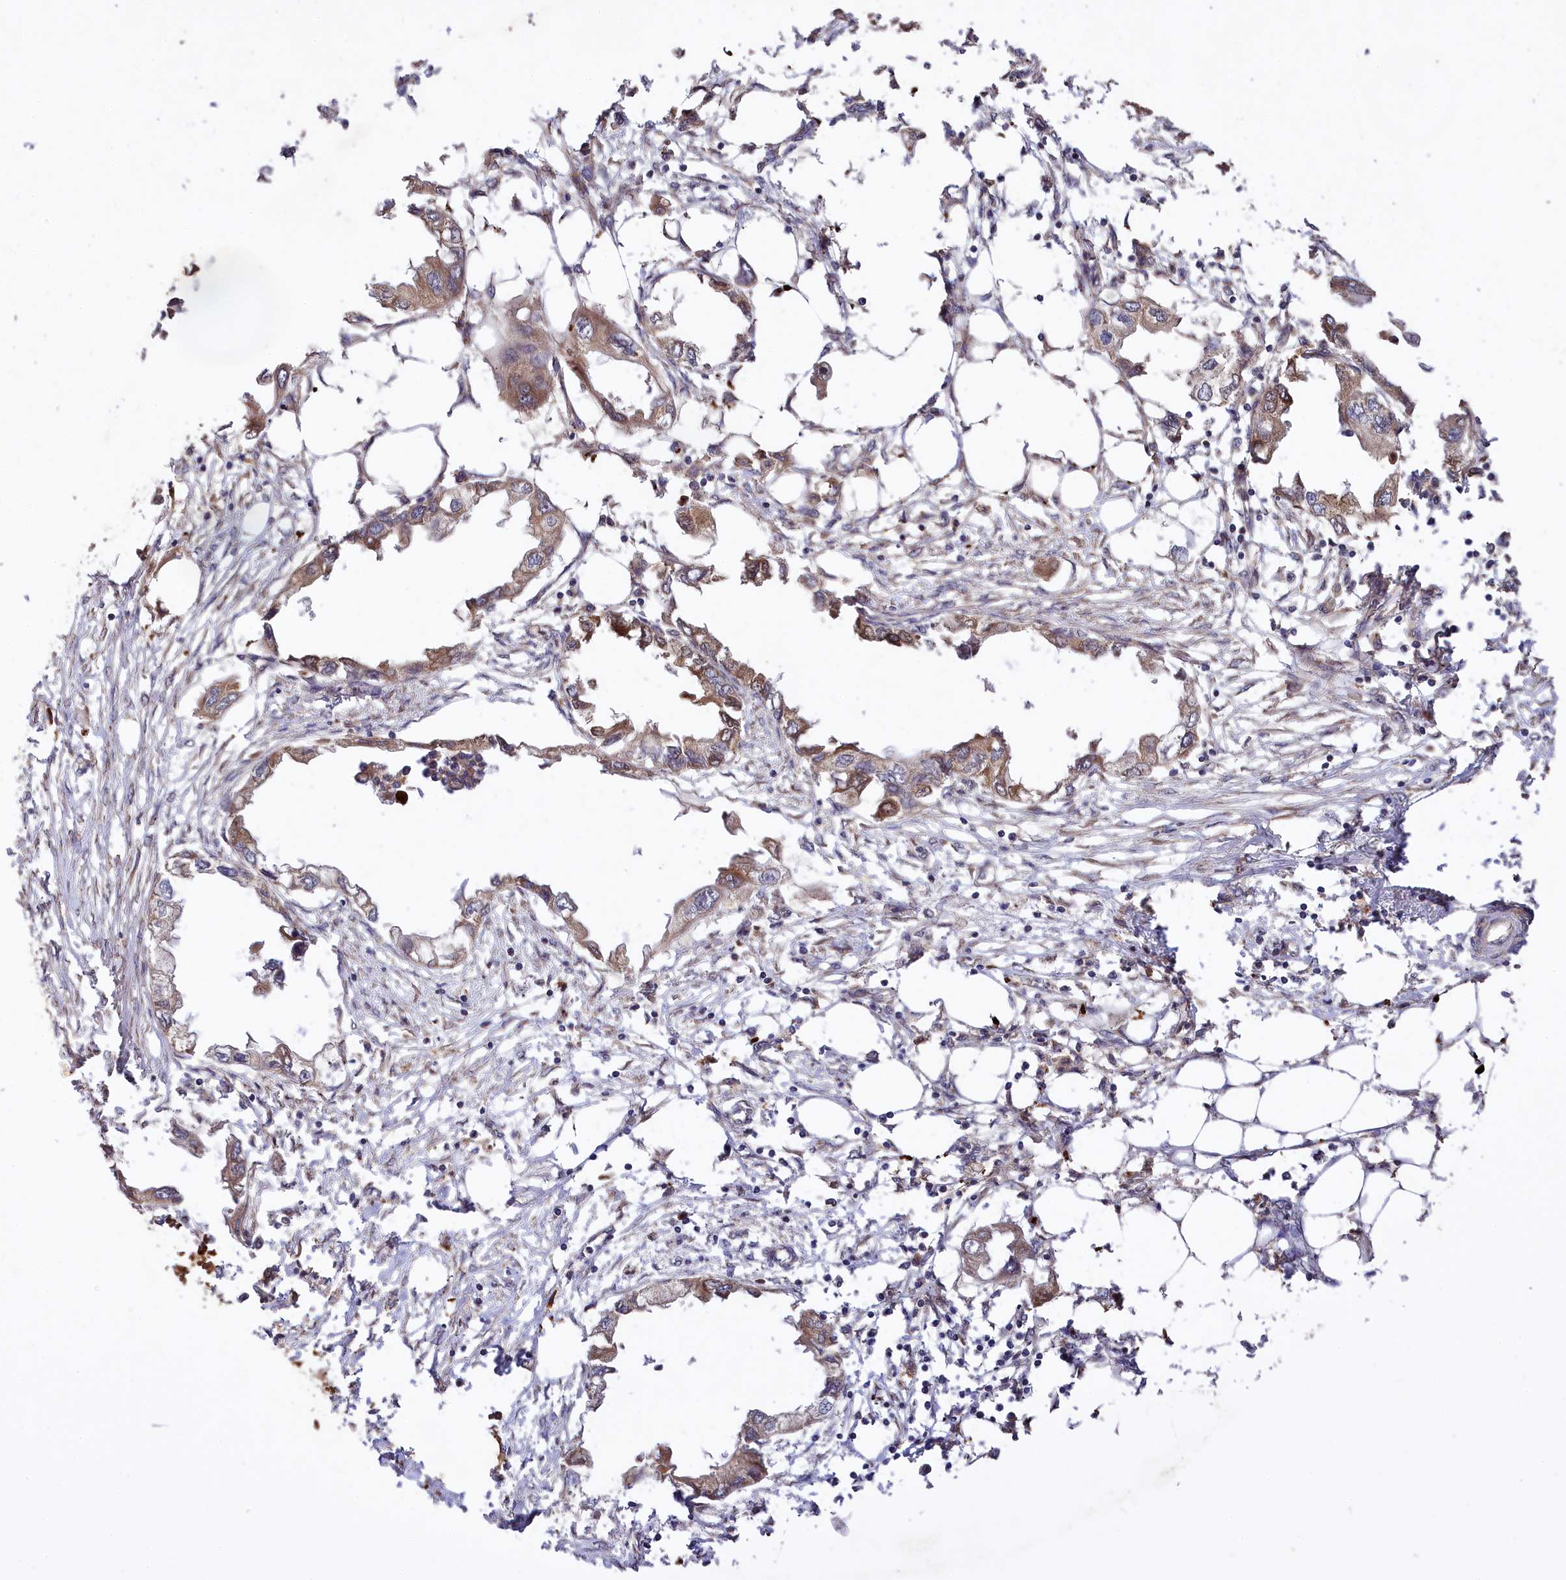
{"staining": {"intensity": "moderate", "quantity": "25%-75%", "location": "cytoplasmic/membranous"}, "tissue": "endometrial cancer", "cell_type": "Tumor cells", "image_type": "cancer", "snomed": [{"axis": "morphology", "description": "Adenocarcinoma, NOS"}, {"axis": "morphology", "description": "Adenocarcinoma, metastatic, NOS"}, {"axis": "topography", "description": "Adipose tissue"}, {"axis": "topography", "description": "Endometrium"}], "caption": "Immunohistochemistry (IHC) histopathology image of endometrial cancer (metastatic adenocarcinoma) stained for a protein (brown), which shows medium levels of moderate cytoplasmic/membranous expression in approximately 25%-75% of tumor cells.", "gene": "MCF2L2", "patient": {"sex": "female", "age": 67}}